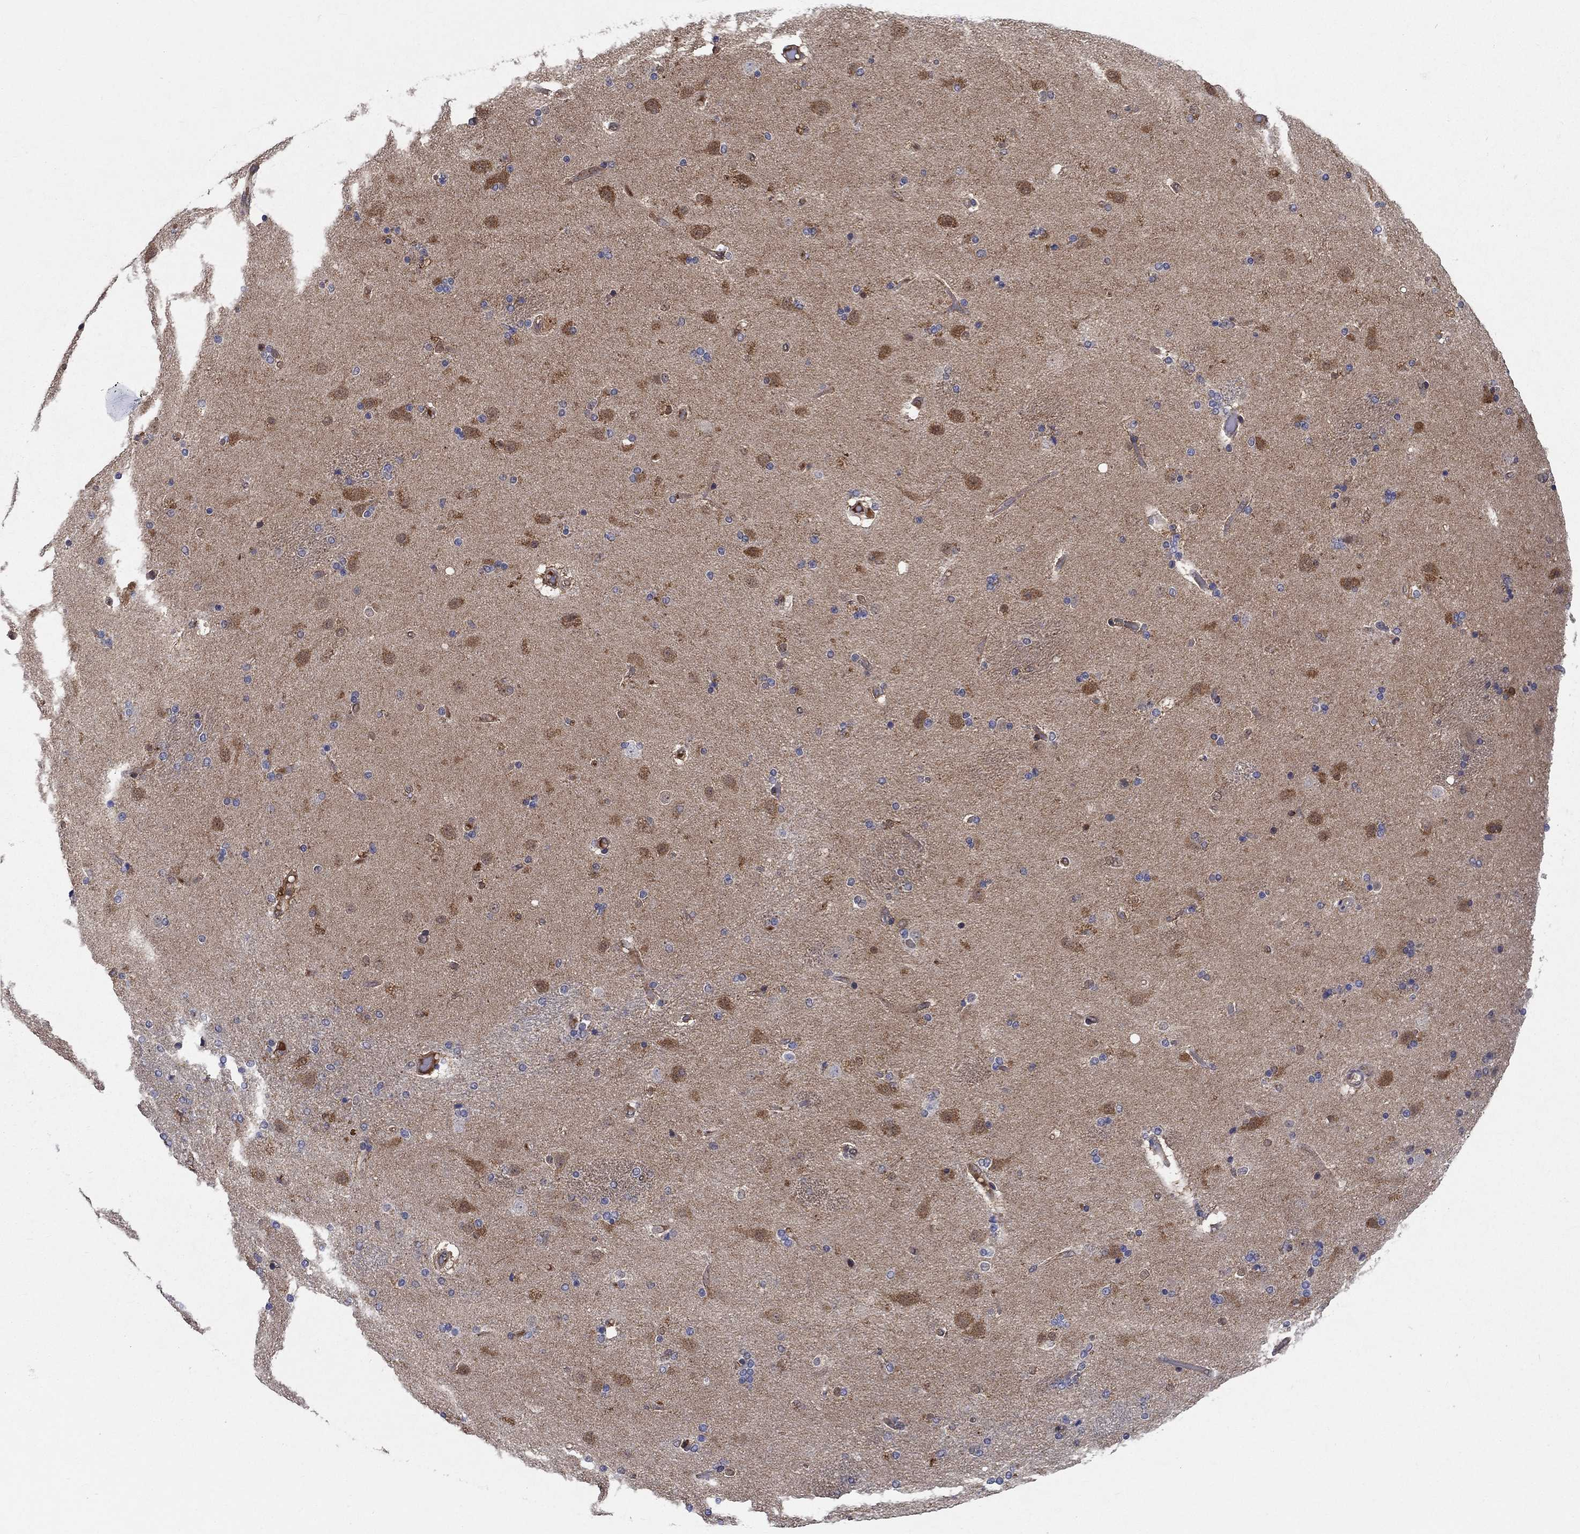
{"staining": {"intensity": "weak", "quantity": "<25%", "location": "cytoplasmic/membranous"}, "tissue": "caudate", "cell_type": "Glial cells", "image_type": "normal", "snomed": [{"axis": "morphology", "description": "Normal tissue, NOS"}, {"axis": "topography", "description": "Lateral ventricle wall"}], "caption": "This is a photomicrograph of immunohistochemistry (IHC) staining of normal caudate, which shows no staining in glial cells. Brightfield microscopy of immunohistochemistry stained with DAB (brown) and hematoxylin (blue), captured at high magnification.", "gene": "AGFG2", "patient": {"sex": "female", "age": 71}}